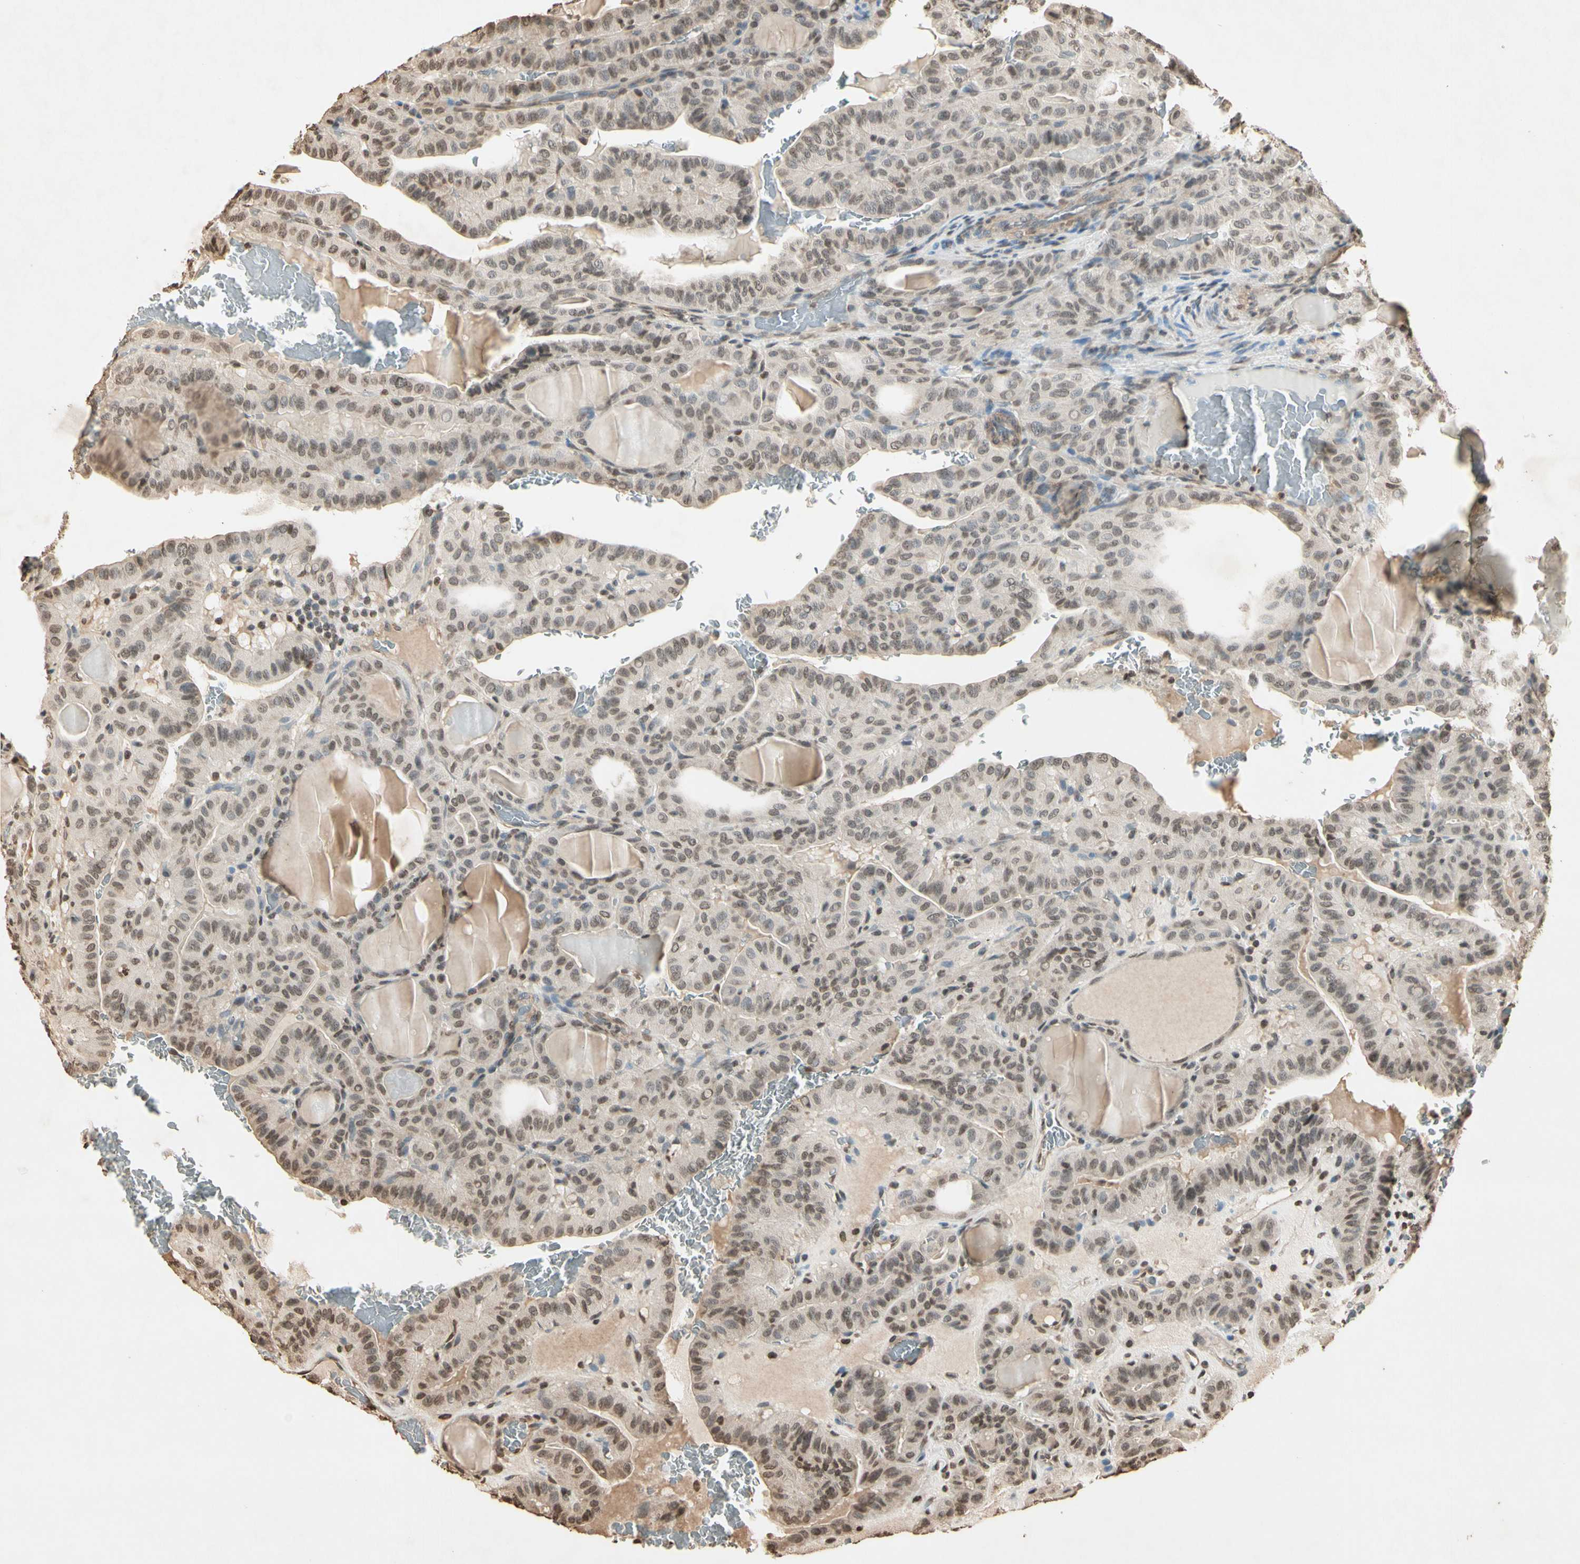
{"staining": {"intensity": "weak", "quantity": "25%-75%", "location": "cytoplasmic/membranous,nuclear"}, "tissue": "thyroid cancer", "cell_type": "Tumor cells", "image_type": "cancer", "snomed": [{"axis": "morphology", "description": "Papillary adenocarcinoma, NOS"}, {"axis": "topography", "description": "Thyroid gland"}], "caption": "Thyroid papillary adenocarcinoma was stained to show a protein in brown. There is low levels of weak cytoplasmic/membranous and nuclear expression in about 25%-75% of tumor cells.", "gene": "TOP1", "patient": {"sex": "male", "age": 77}}